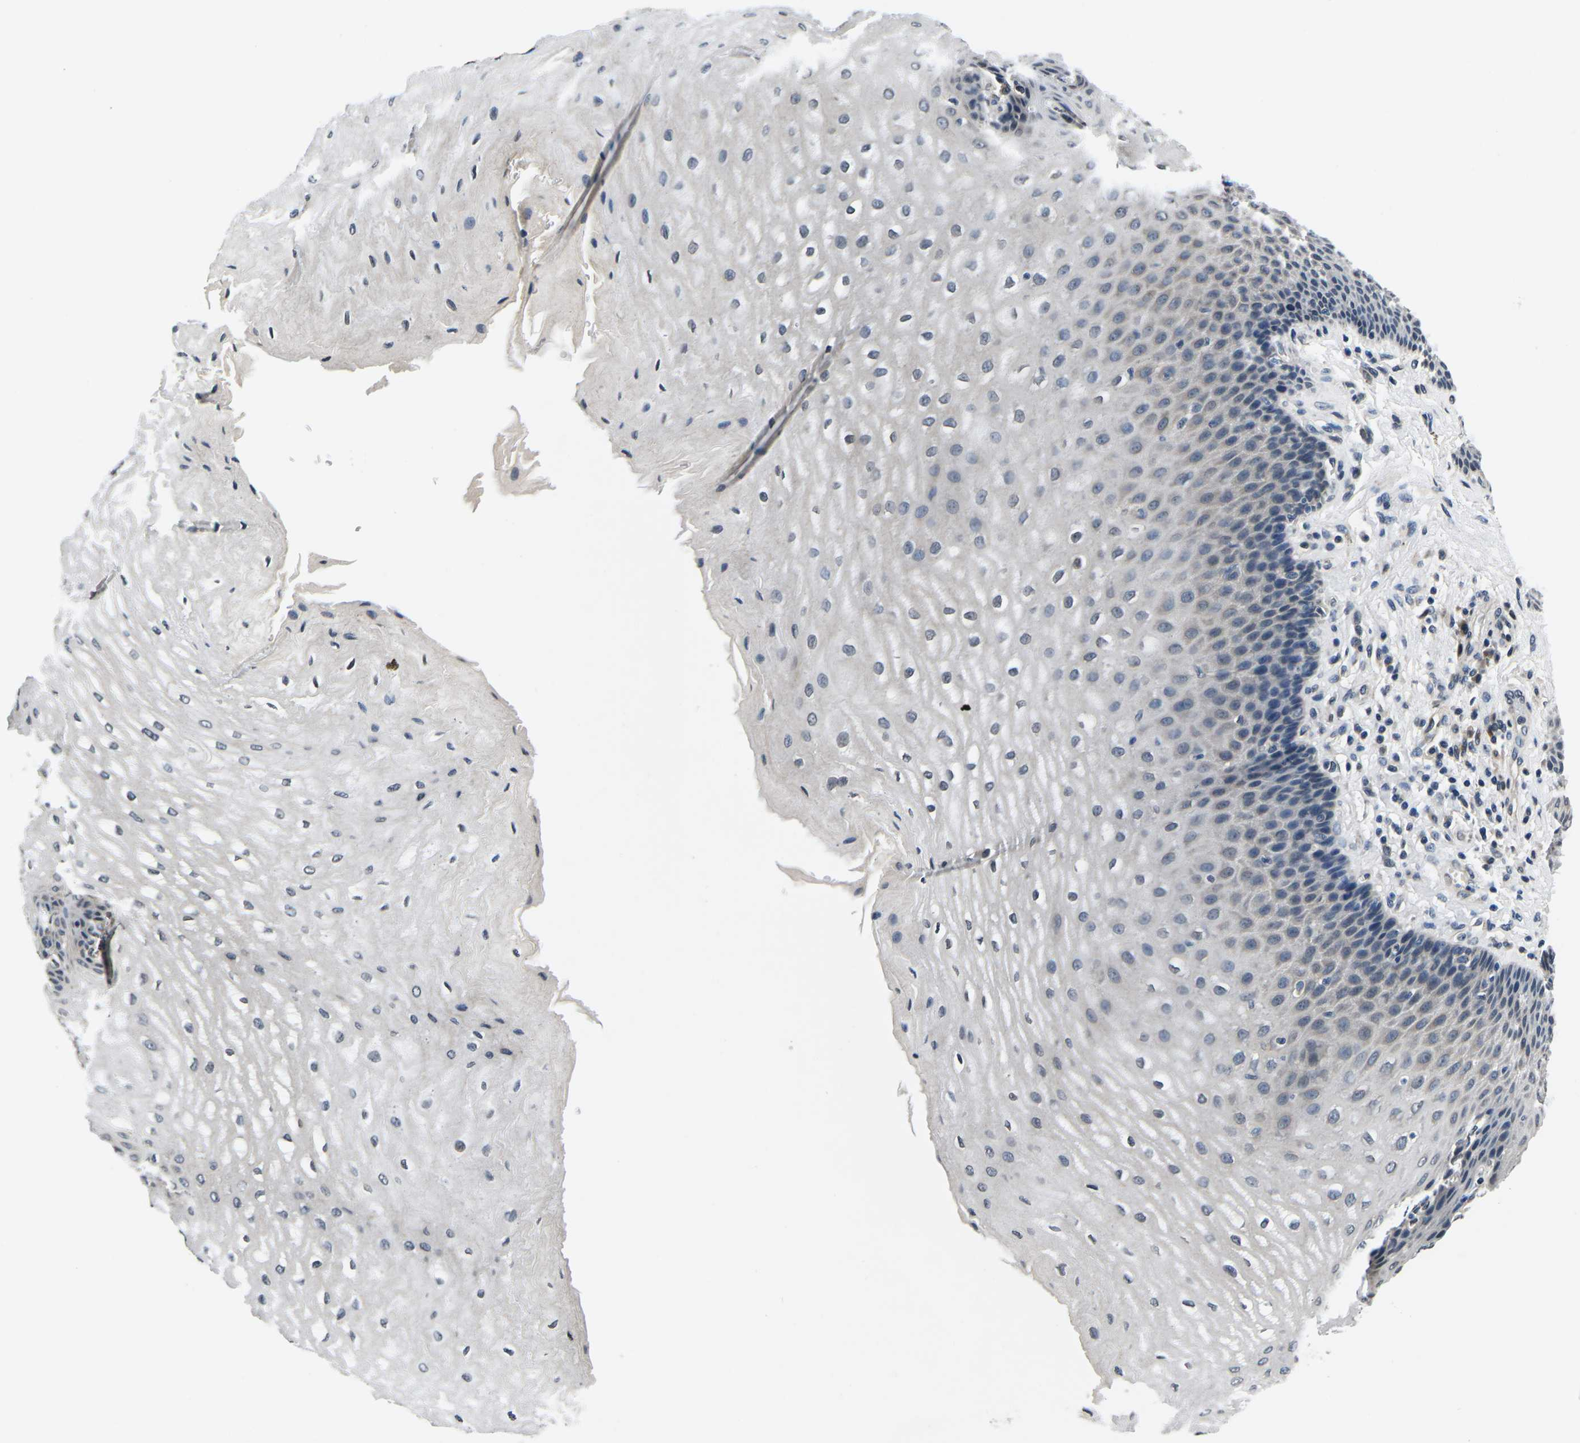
{"staining": {"intensity": "weak", "quantity": "<25%", "location": "cytoplasmic/membranous"}, "tissue": "esophagus", "cell_type": "Squamous epithelial cells", "image_type": "normal", "snomed": [{"axis": "morphology", "description": "Normal tissue, NOS"}, {"axis": "topography", "description": "Esophagus"}], "caption": "Squamous epithelial cells are negative for brown protein staining in unremarkable esophagus. Brightfield microscopy of IHC stained with DAB (brown) and hematoxylin (blue), captured at high magnification.", "gene": "SNX10", "patient": {"sex": "male", "age": 54}}